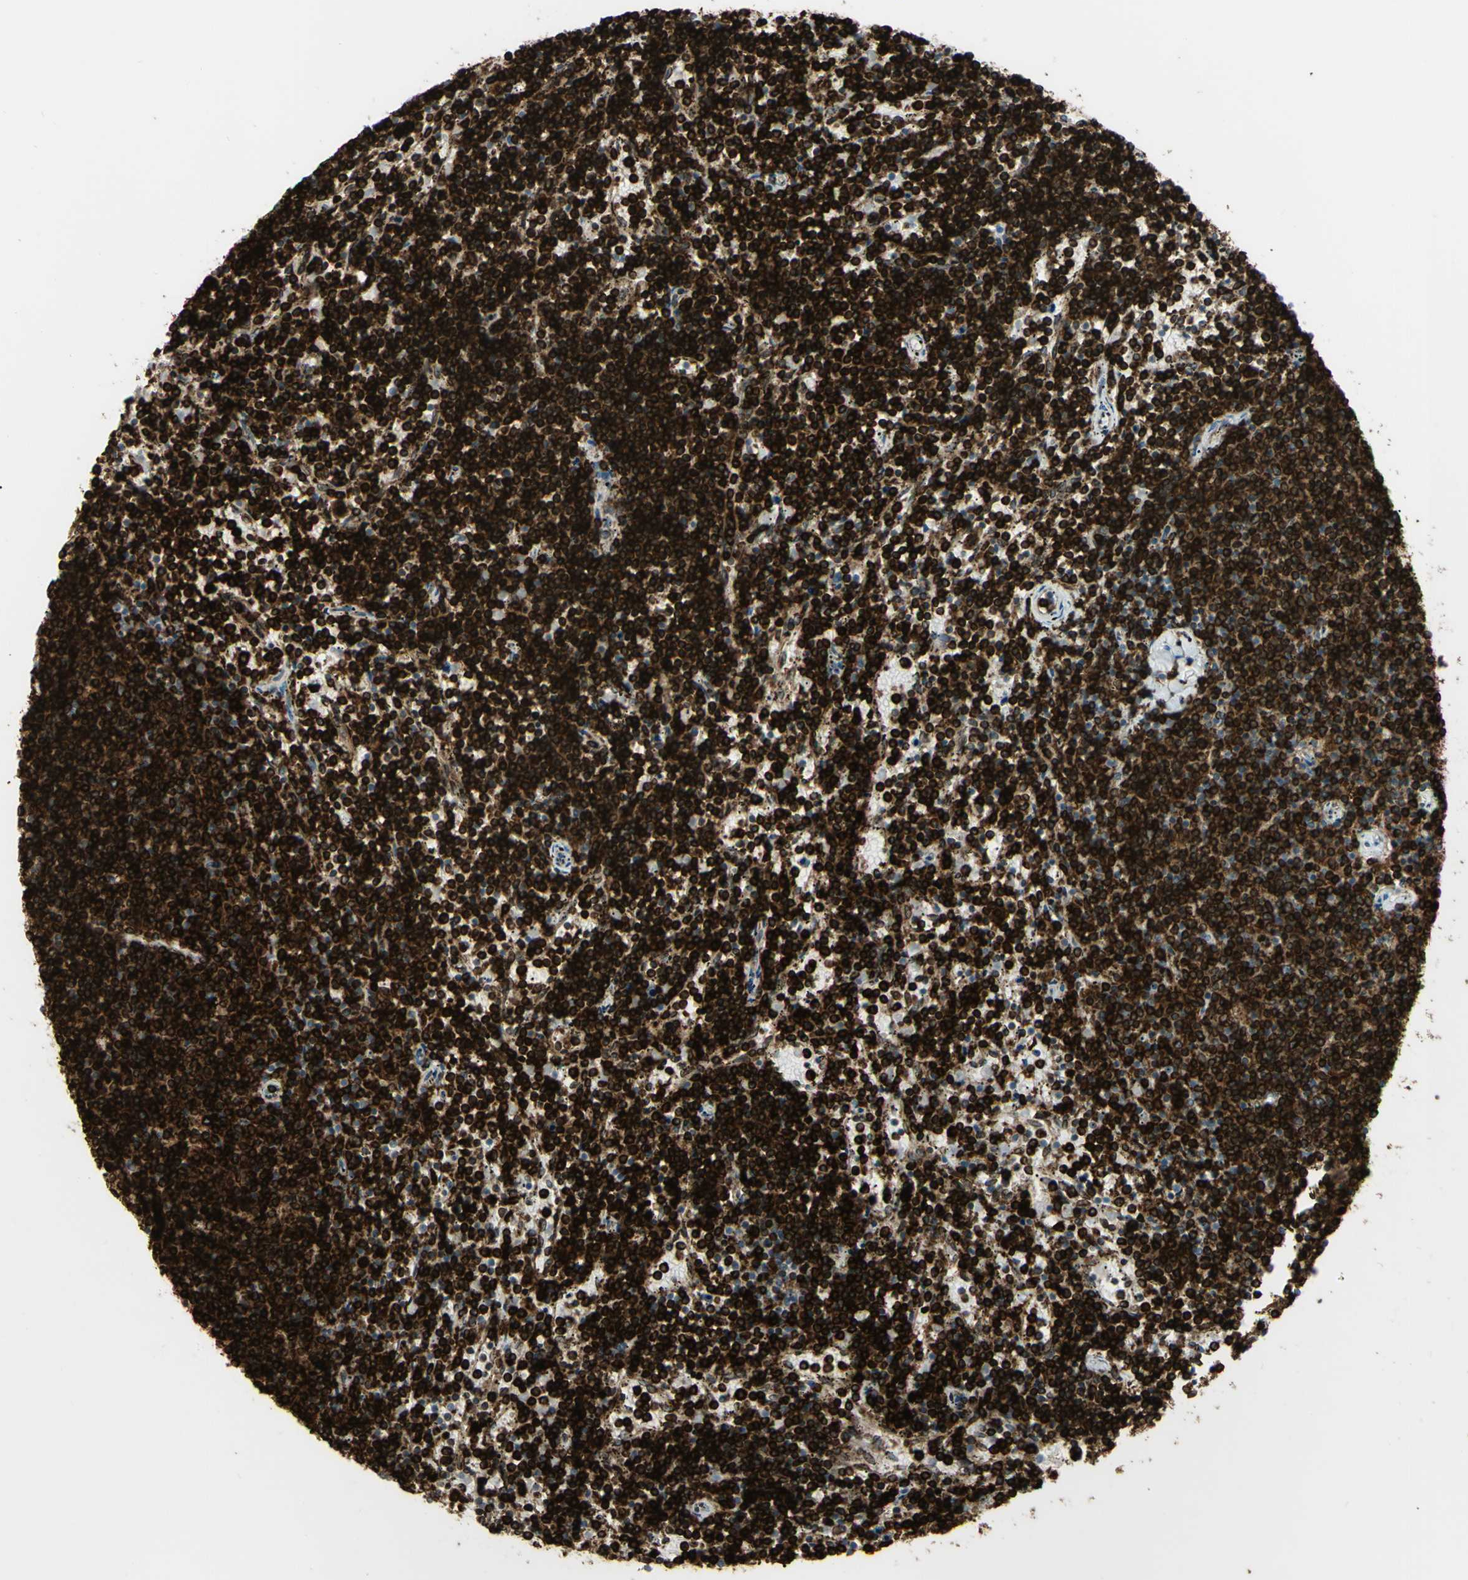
{"staining": {"intensity": "strong", "quantity": ">75%", "location": "cytoplasmic/membranous"}, "tissue": "lymphoma", "cell_type": "Tumor cells", "image_type": "cancer", "snomed": [{"axis": "morphology", "description": "Malignant lymphoma, non-Hodgkin's type, Low grade"}, {"axis": "topography", "description": "Spleen"}], "caption": "A high amount of strong cytoplasmic/membranous expression is seen in about >75% of tumor cells in lymphoma tissue. Using DAB (brown) and hematoxylin (blue) stains, captured at high magnification using brightfield microscopy.", "gene": "CD74", "patient": {"sex": "female", "age": 50}}